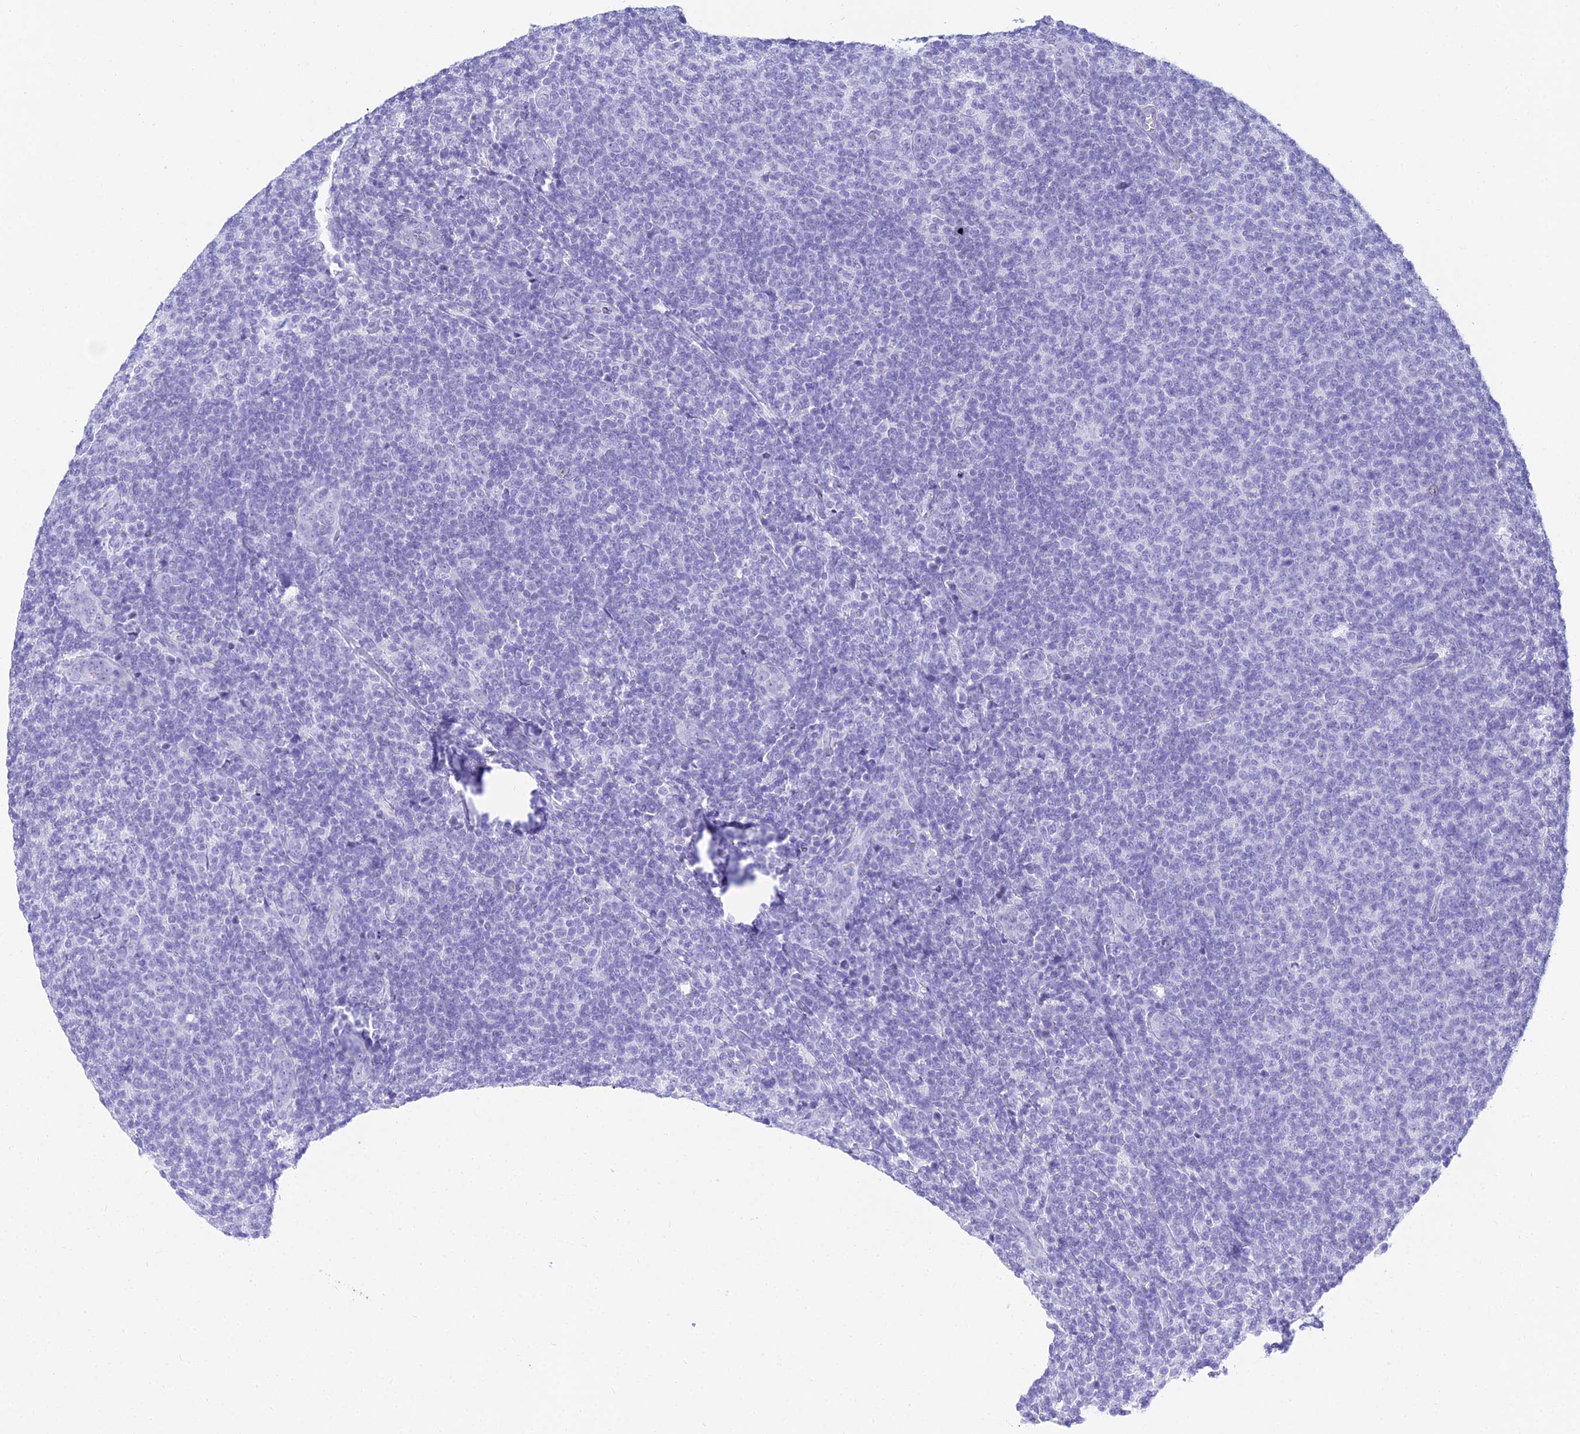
{"staining": {"intensity": "negative", "quantity": "none", "location": "none"}, "tissue": "lymphoma", "cell_type": "Tumor cells", "image_type": "cancer", "snomed": [{"axis": "morphology", "description": "Malignant lymphoma, non-Hodgkin's type, Low grade"}, {"axis": "topography", "description": "Lymph node"}], "caption": "High power microscopy micrograph of an immunohistochemistry (IHC) photomicrograph of low-grade malignant lymphoma, non-Hodgkin's type, revealing no significant staining in tumor cells.", "gene": "PATE4", "patient": {"sex": "male", "age": 66}}